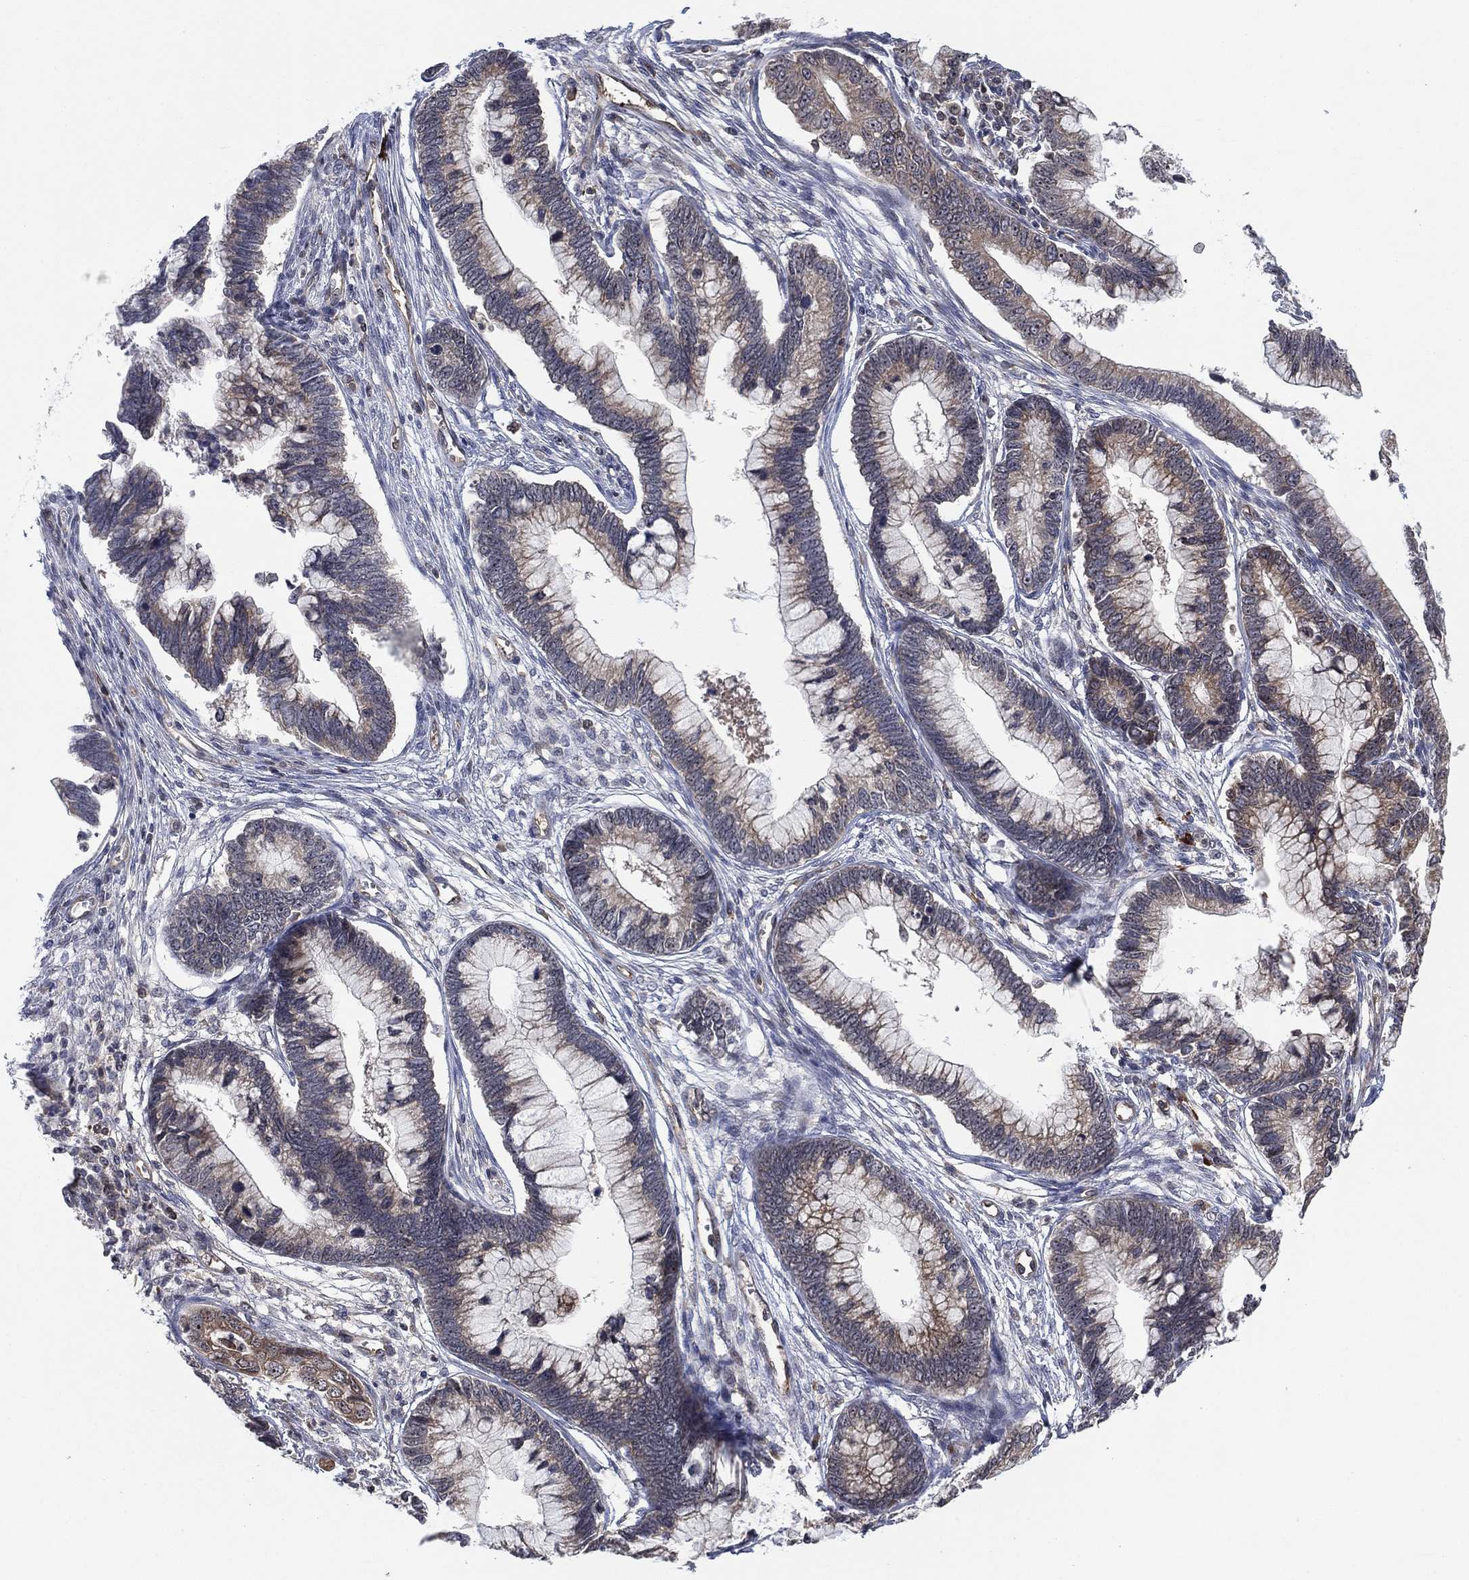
{"staining": {"intensity": "weak", "quantity": "25%-75%", "location": "cytoplasmic/membranous"}, "tissue": "cervical cancer", "cell_type": "Tumor cells", "image_type": "cancer", "snomed": [{"axis": "morphology", "description": "Adenocarcinoma, NOS"}, {"axis": "topography", "description": "Cervix"}], "caption": "High-power microscopy captured an IHC micrograph of adenocarcinoma (cervical), revealing weak cytoplasmic/membranous staining in approximately 25%-75% of tumor cells.", "gene": "TMCO1", "patient": {"sex": "female", "age": 44}}